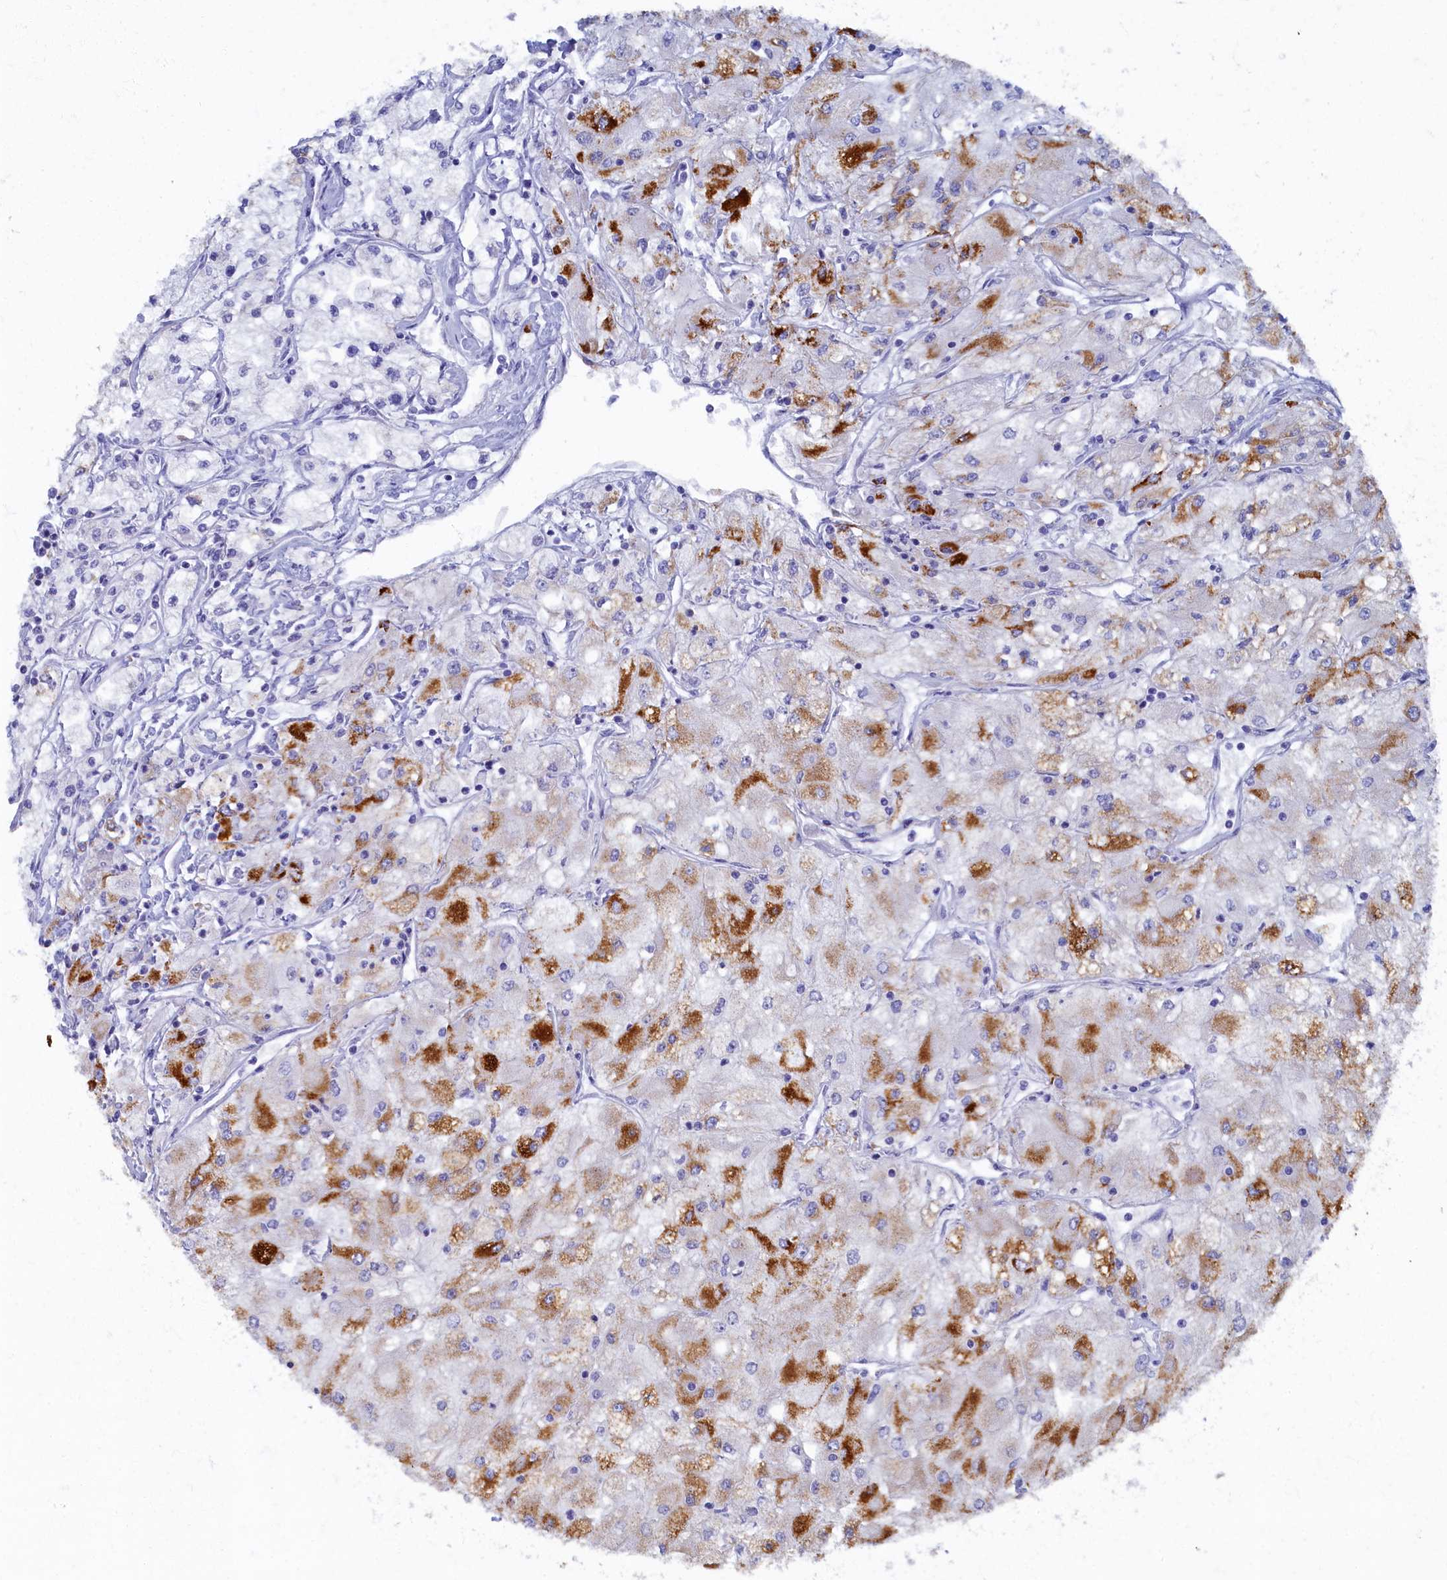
{"staining": {"intensity": "strong", "quantity": "<25%", "location": "cytoplasmic/membranous"}, "tissue": "renal cancer", "cell_type": "Tumor cells", "image_type": "cancer", "snomed": [{"axis": "morphology", "description": "Adenocarcinoma, NOS"}, {"axis": "topography", "description": "Kidney"}], "caption": "Brown immunohistochemical staining in renal adenocarcinoma reveals strong cytoplasmic/membranous positivity in about <25% of tumor cells. Immunohistochemistry (ihc) stains the protein in brown and the nuclei are stained blue.", "gene": "OCIAD2", "patient": {"sex": "male", "age": 80}}